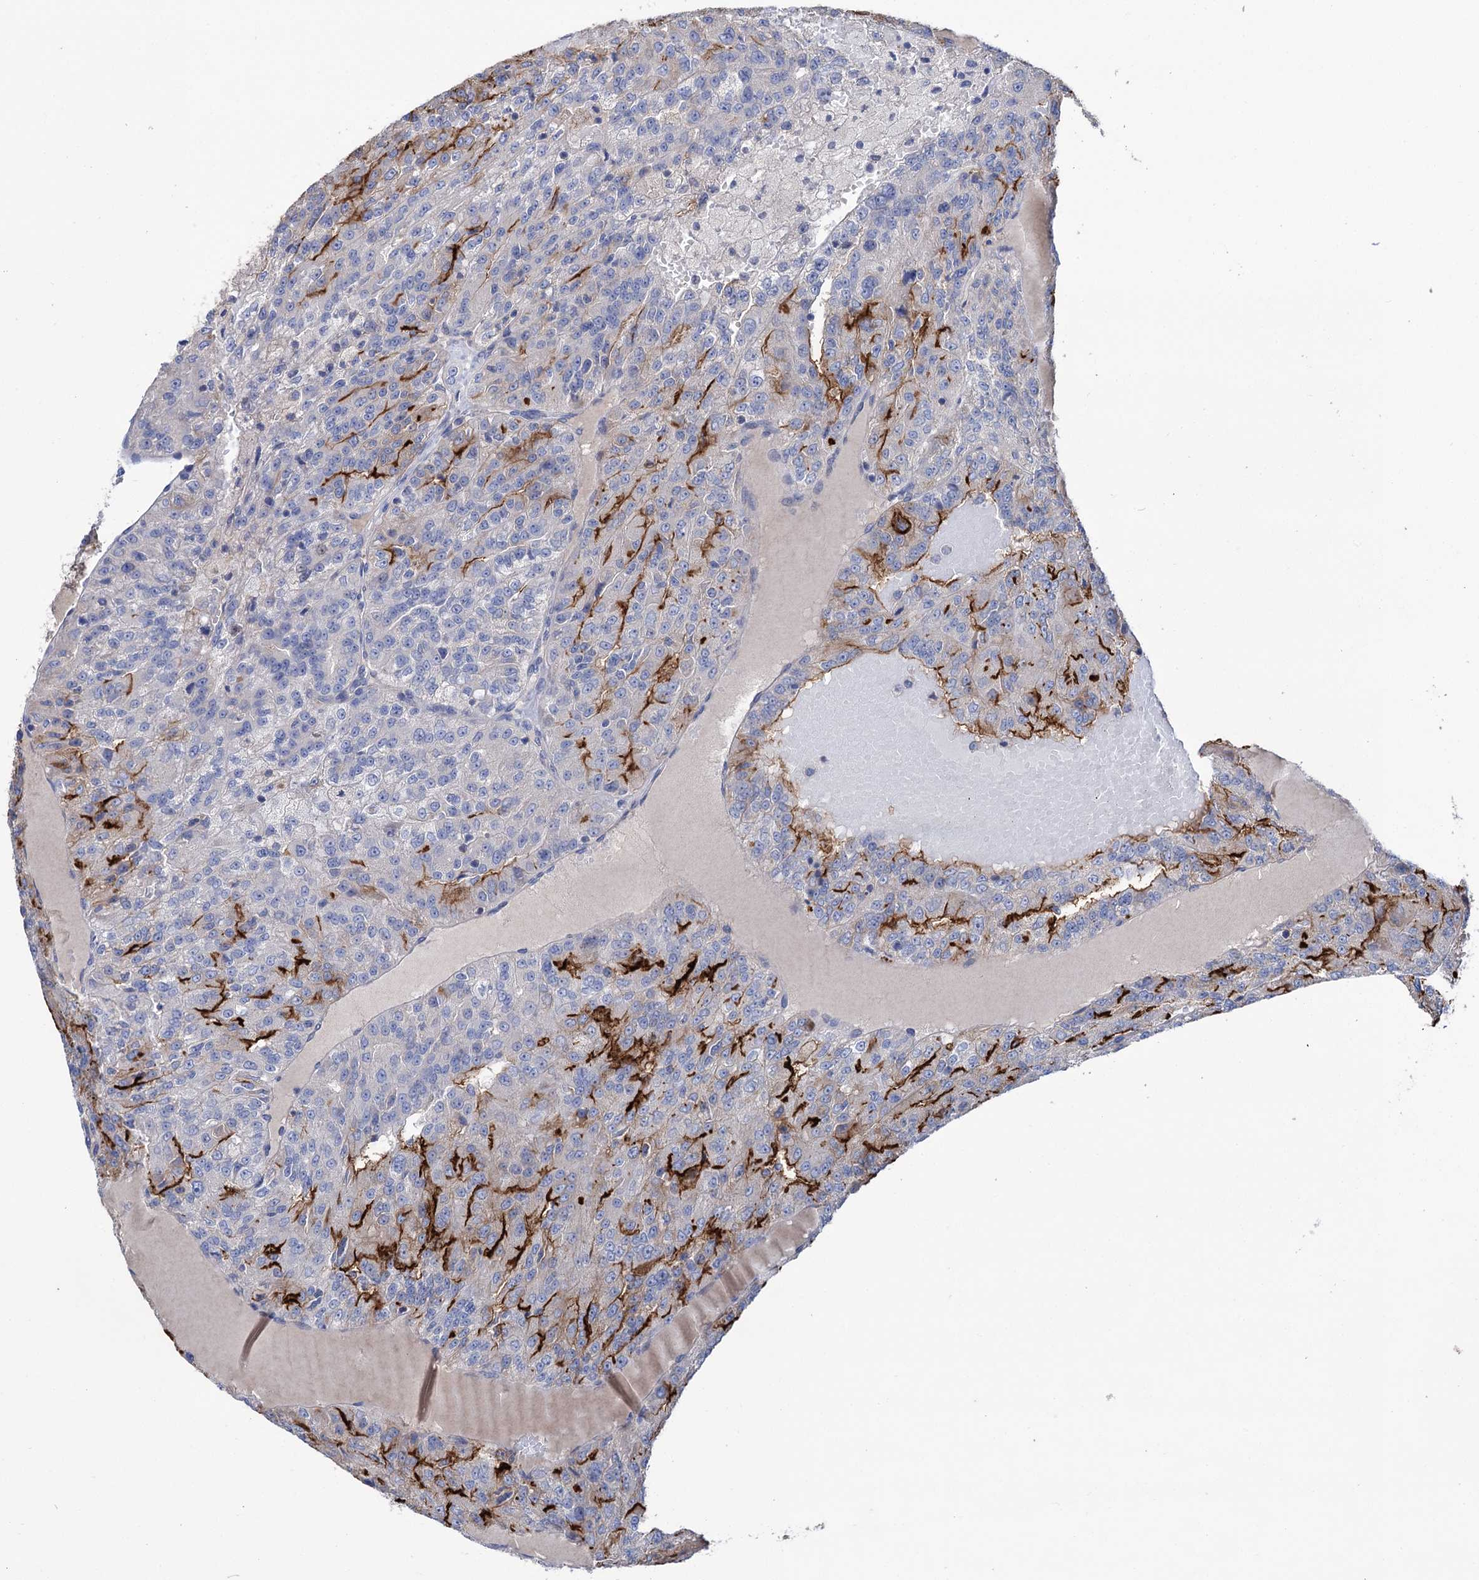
{"staining": {"intensity": "strong", "quantity": "25%-75%", "location": "cytoplasmic/membranous"}, "tissue": "renal cancer", "cell_type": "Tumor cells", "image_type": "cancer", "snomed": [{"axis": "morphology", "description": "Adenocarcinoma, NOS"}, {"axis": "topography", "description": "Kidney"}], "caption": "About 25%-75% of tumor cells in adenocarcinoma (renal) display strong cytoplasmic/membranous protein expression as visualized by brown immunohistochemical staining.", "gene": "BBS4", "patient": {"sex": "female", "age": 63}}